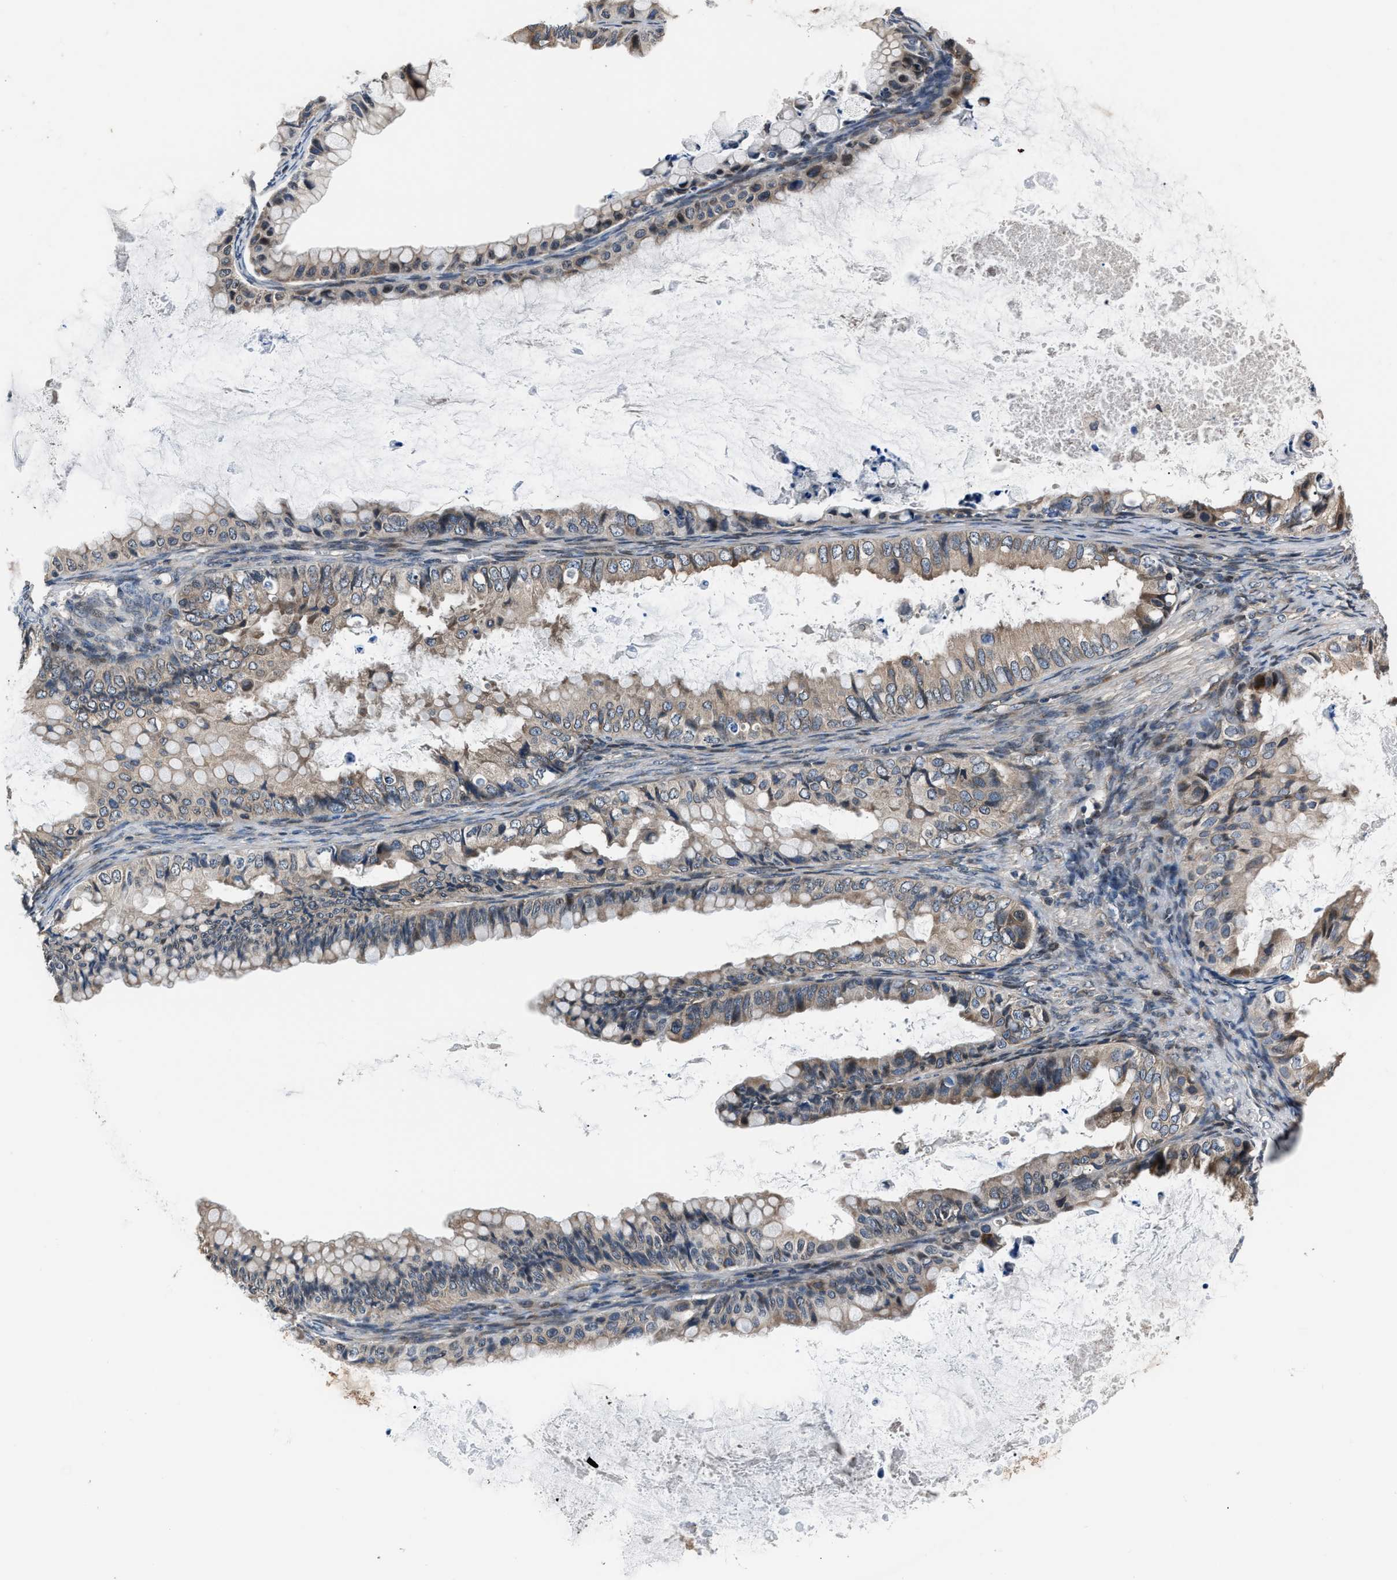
{"staining": {"intensity": "weak", "quantity": "25%-75%", "location": "cytoplasmic/membranous"}, "tissue": "ovarian cancer", "cell_type": "Tumor cells", "image_type": "cancer", "snomed": [{"axis": "morphology", "description": "Cystadenocarcinoma, mucinous, NOS"}, {"axis": "topography", "description": "Ovary"}], "caption": "Mucinous cystadenocarcinoma (ovarian) tissue displays weak cytoplasmic/membranous staining in approximately 25%-75% of tumor cells, visualized by immunohistochemistry.", "gene": "TNRC18", "patient": {"sex": "female", "age": 80}}